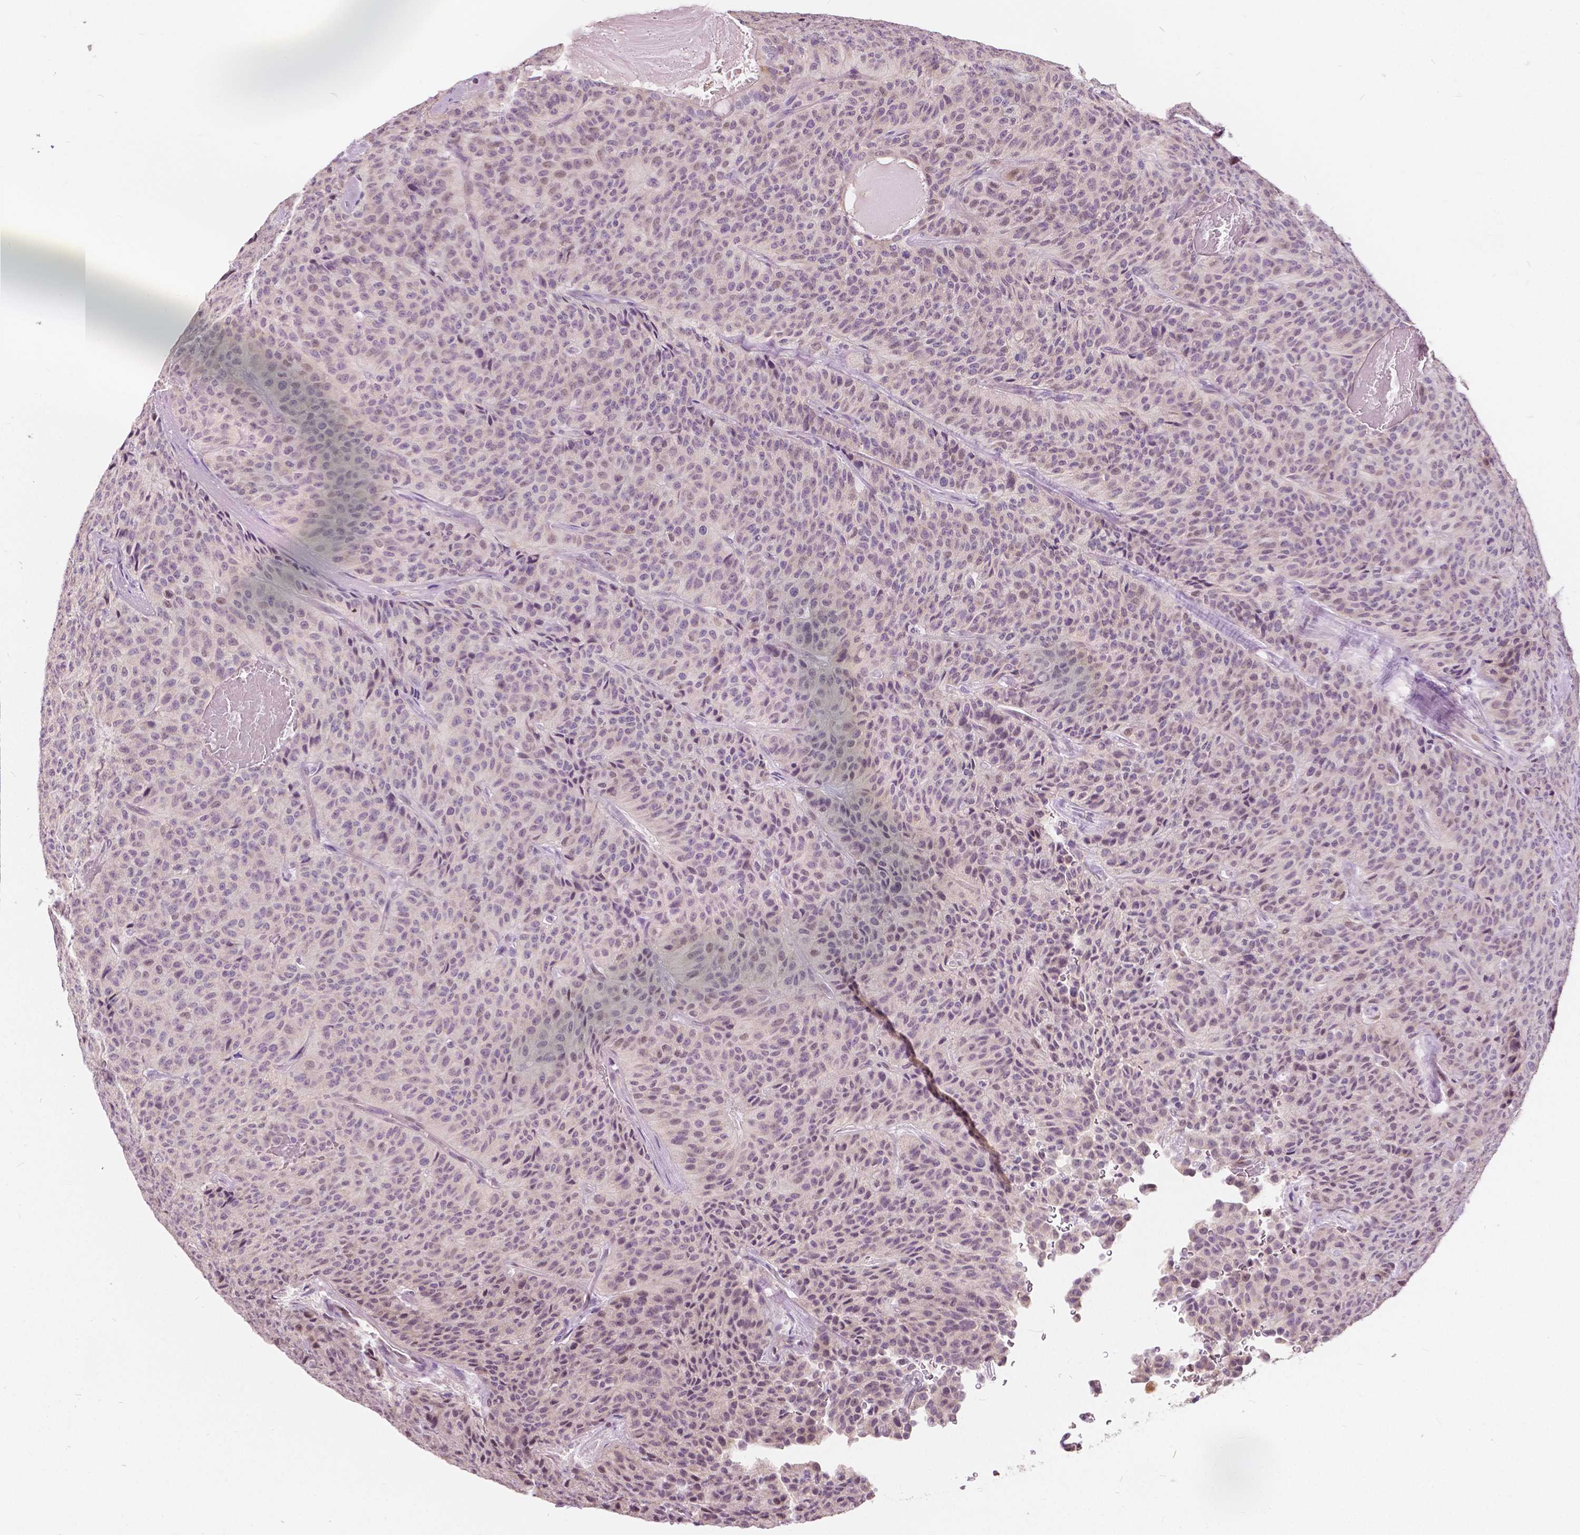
{"staining": {"intensity": "weak", "quantity": "<25%", "location": "nuclear"}, "tissue": "carcinoid", "cell_type": "Tumor cells", "image_type": "cancer", "snomed": [{"axis": "morphology", "description": "Carcinoid, malignant, NOS"}, {"axis": "topography", "description": "Lung"}], "caption": "Immunohistochemistry photomicrograph of neoplastic tissue: human carcinoid (malignant) stained with DAB demonstrates no significant protein positivity in tumor cells. (DAB IHC visualized using brightfield microscopy, high magnification).", "gene": "DLX6", "patient": {"sex": "male", "age": 71}}